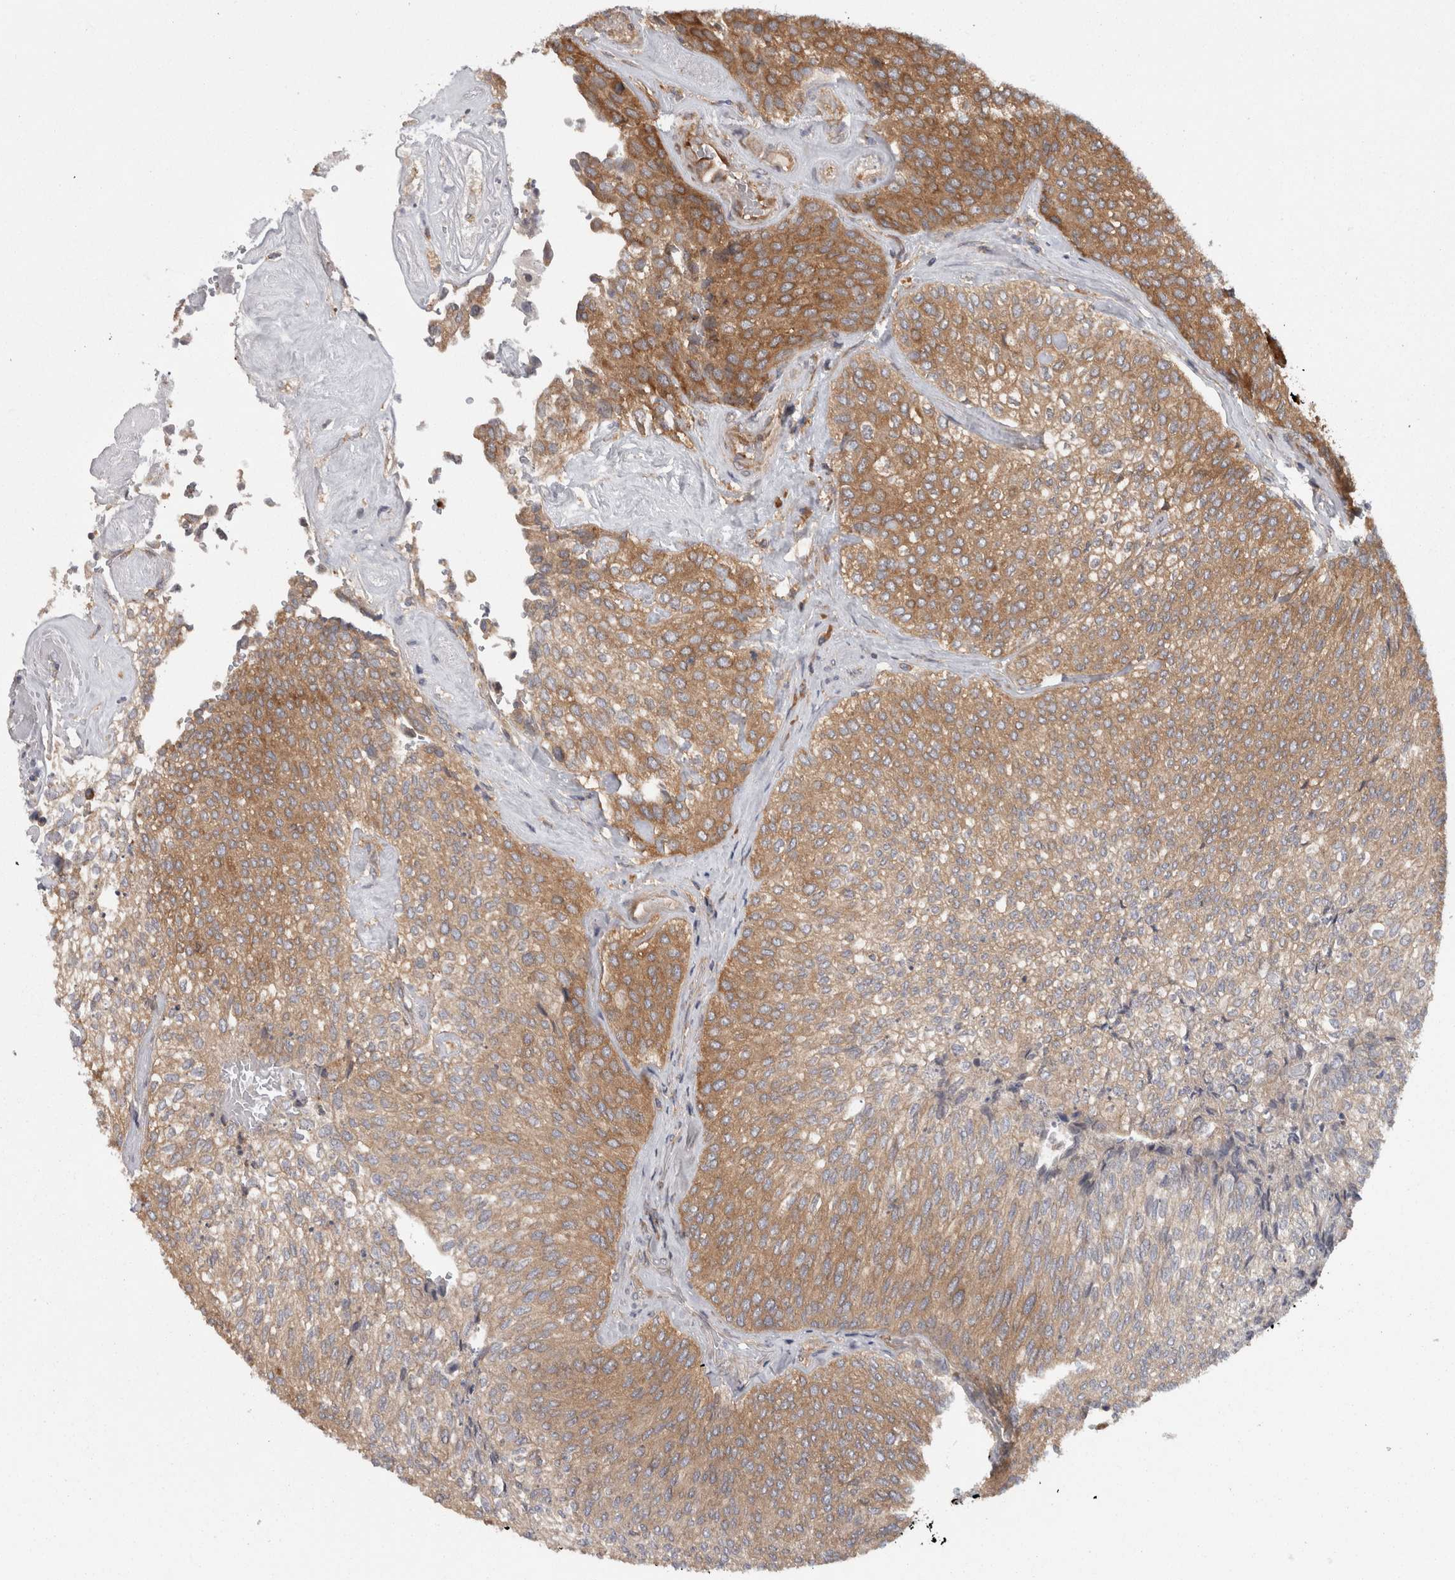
{"staining": {"intensity": "moderate", "quantity": "25%-75%", "location": "cytoplasmic/membranous"}, "tissue": "urothelial cancer", "cell_type": "Tumor cells", "image_type": "cancer", "snomed": [{"axis": "morphology", "description": "Urothelial carcinoma, Low grade"}, {"axis": "topography", "description": "Urinary bladder"}], "caption": "Immunohistochemical staining of low-grade urothelial carcinoma reveals moderate cytoplasmic/membranous protein staining in approximately 25%-75% of tumor cells.", "gene": "SMCR8", "patient": {"sex": "female", "age": 79}}